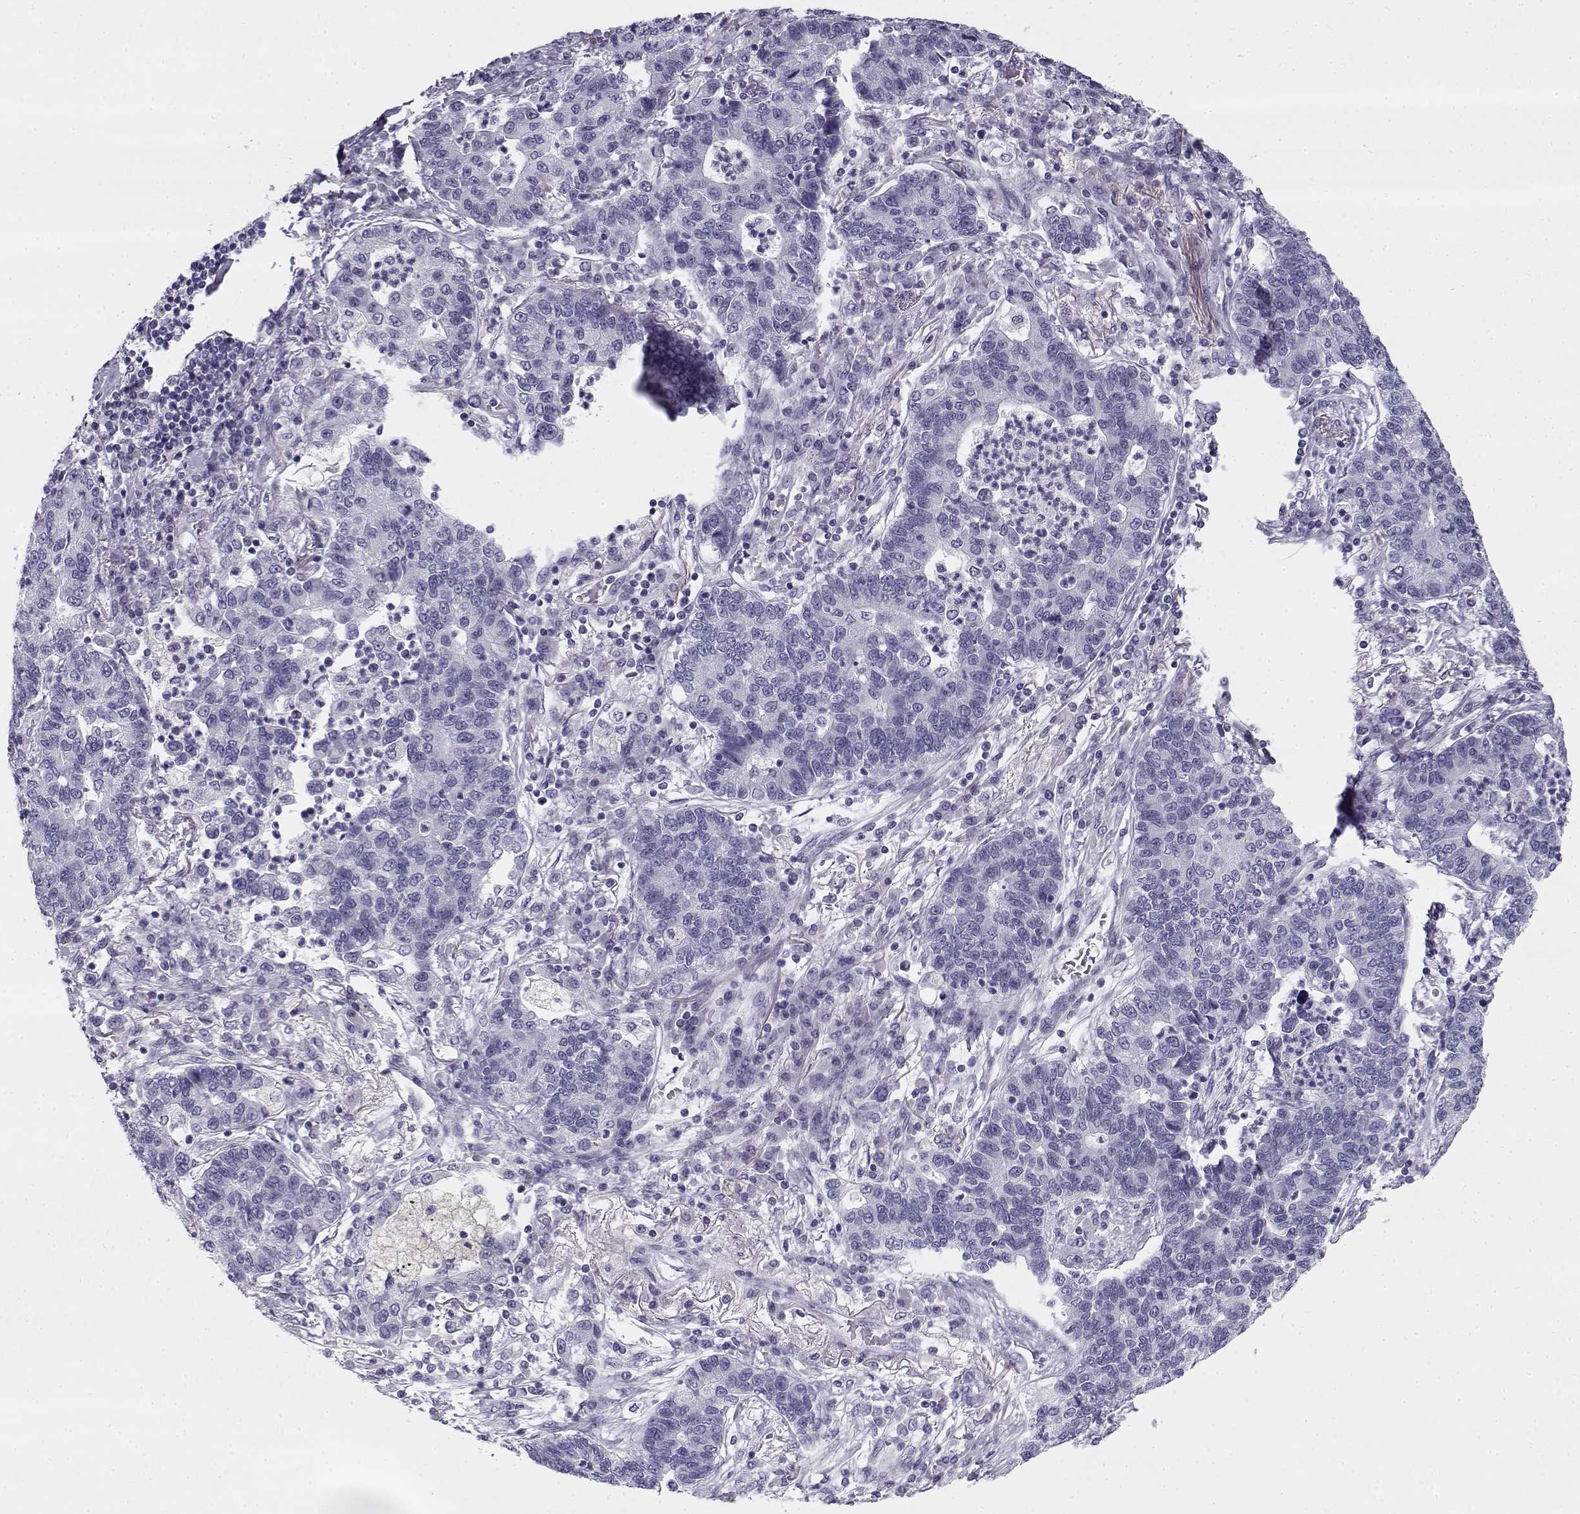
{"staining": {"intensity": "negative", "quantity": "none", "location": "none"}, "tissue": "lung cancer", "cell_type": "Tumor cells", "image_type": "cancer", "snomed": [{"axis": "morphology", "description": "Adenocarcinoma, NOS"}, {"axis": "topography", "description": "Lung"}], "caption": "An image of lung adenocarcinoma stained for a protein shows no brown staining in tumor cells. The staining was performed using DAB to visualize the protein expression in brown, while the nuclei were stained in blue with hematoxylin (Magnification: 20x).", "gene": "CREB3L3", "patient": {"sex": "female", "age": 57}}